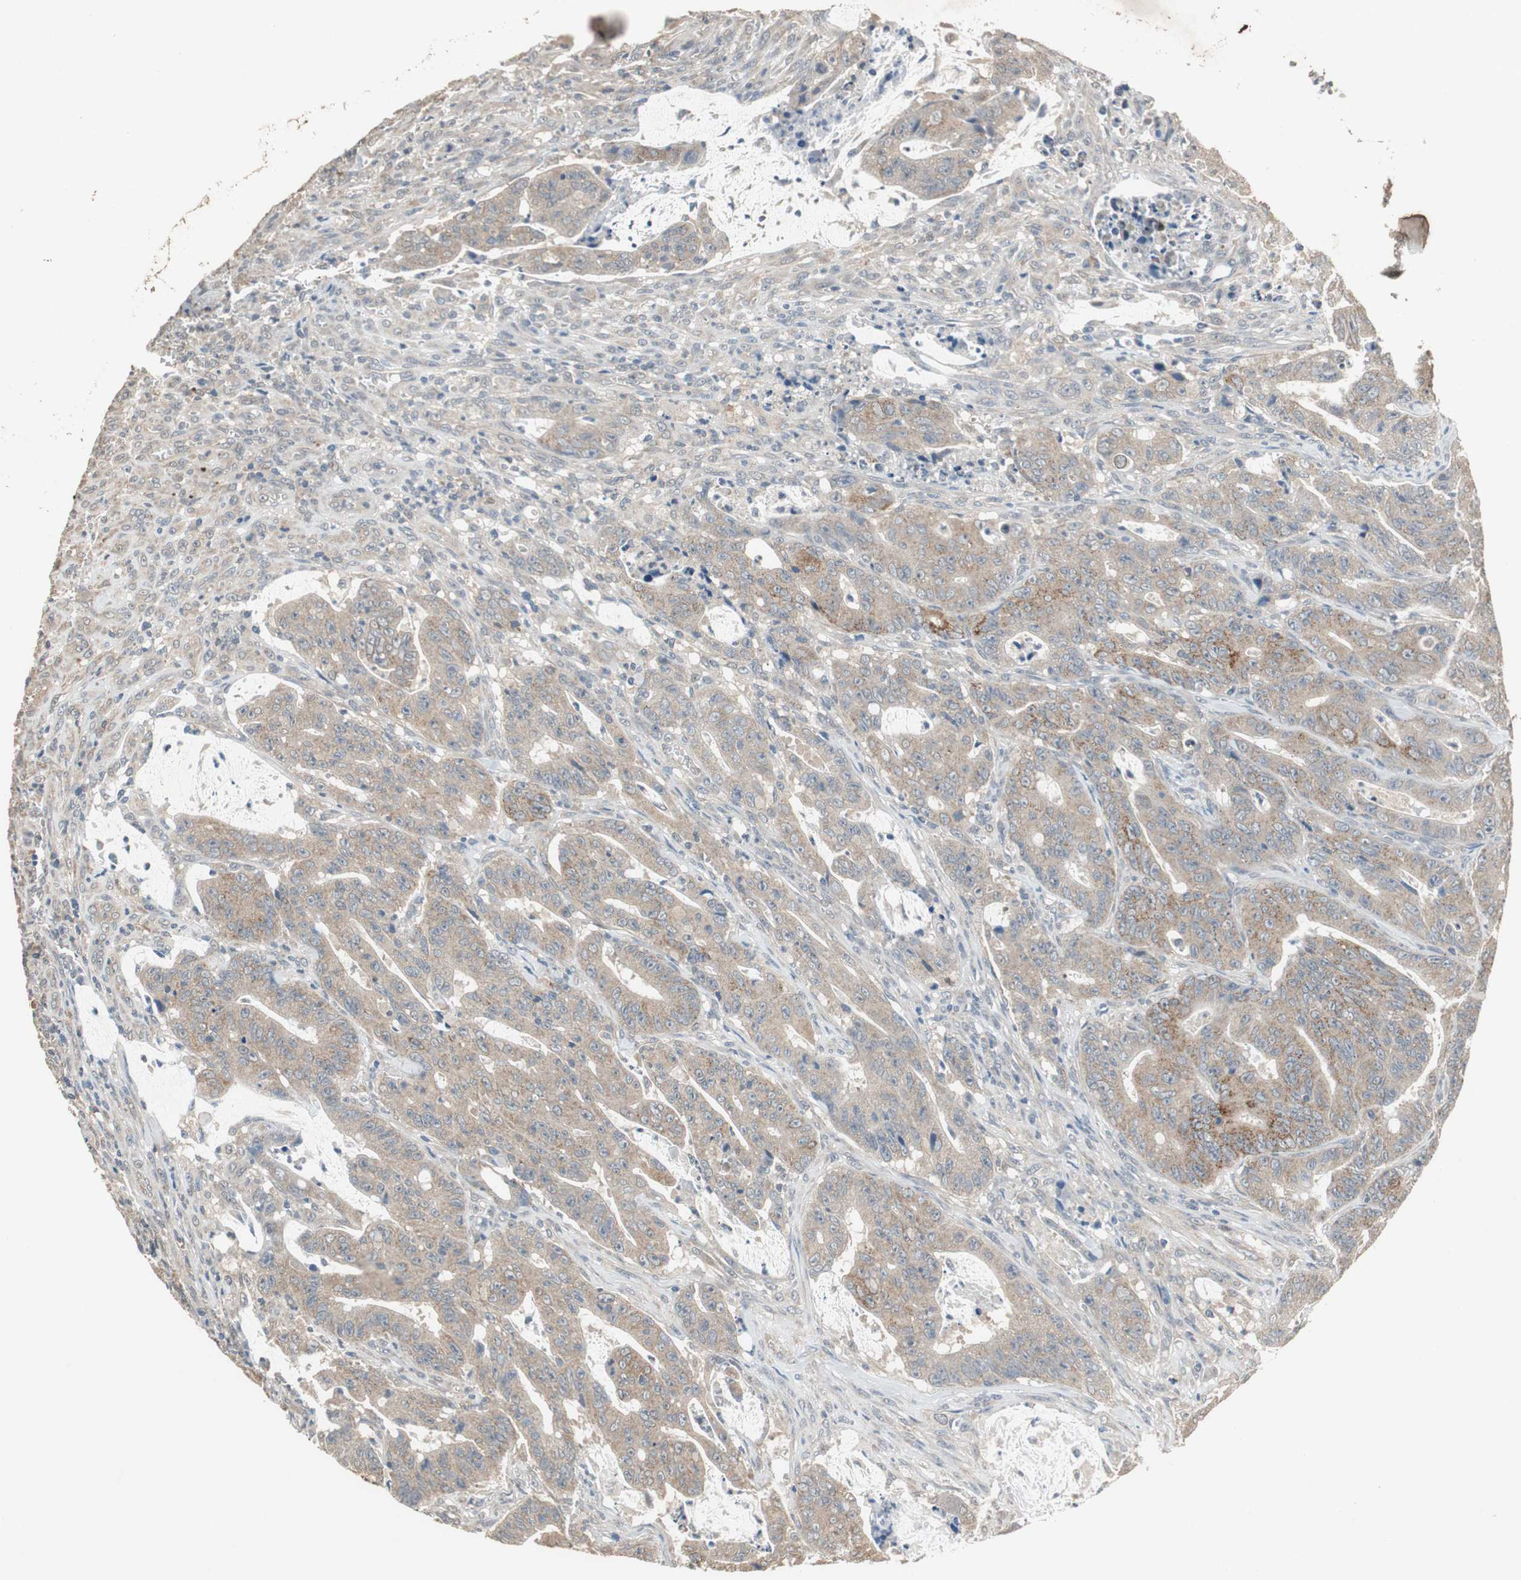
{"staining": {"intensity": "moderate", "quantity": ">75%", "location": "cytoplasmic/membranous"}, "tissue": "colorectal cancer", "cell_type": "Tumor cells", "image_type": "cancer", "snomed": [{"axis": "morphology", "description": "Adenocarcinoma, NOS"}, {"axis": "topography", "description": "Colon"}], "caption": "Immunohistochemistry (IHC) staining of adenocarcinoma (colorectal), which demonstrates medium levels of moderate cytoplasmic/membranous staining in approximately >75% of tumor cells indicating moderate cytoplasmic/membranous protein staining. The staining was performed using DAB (3,3'-diaminobenzidine) (brown) for protein detection and nuclei were counterstained in hematoxylin (blue).", "gene": "PI4KB", "patient": {"sex": "male", "age": 45}}